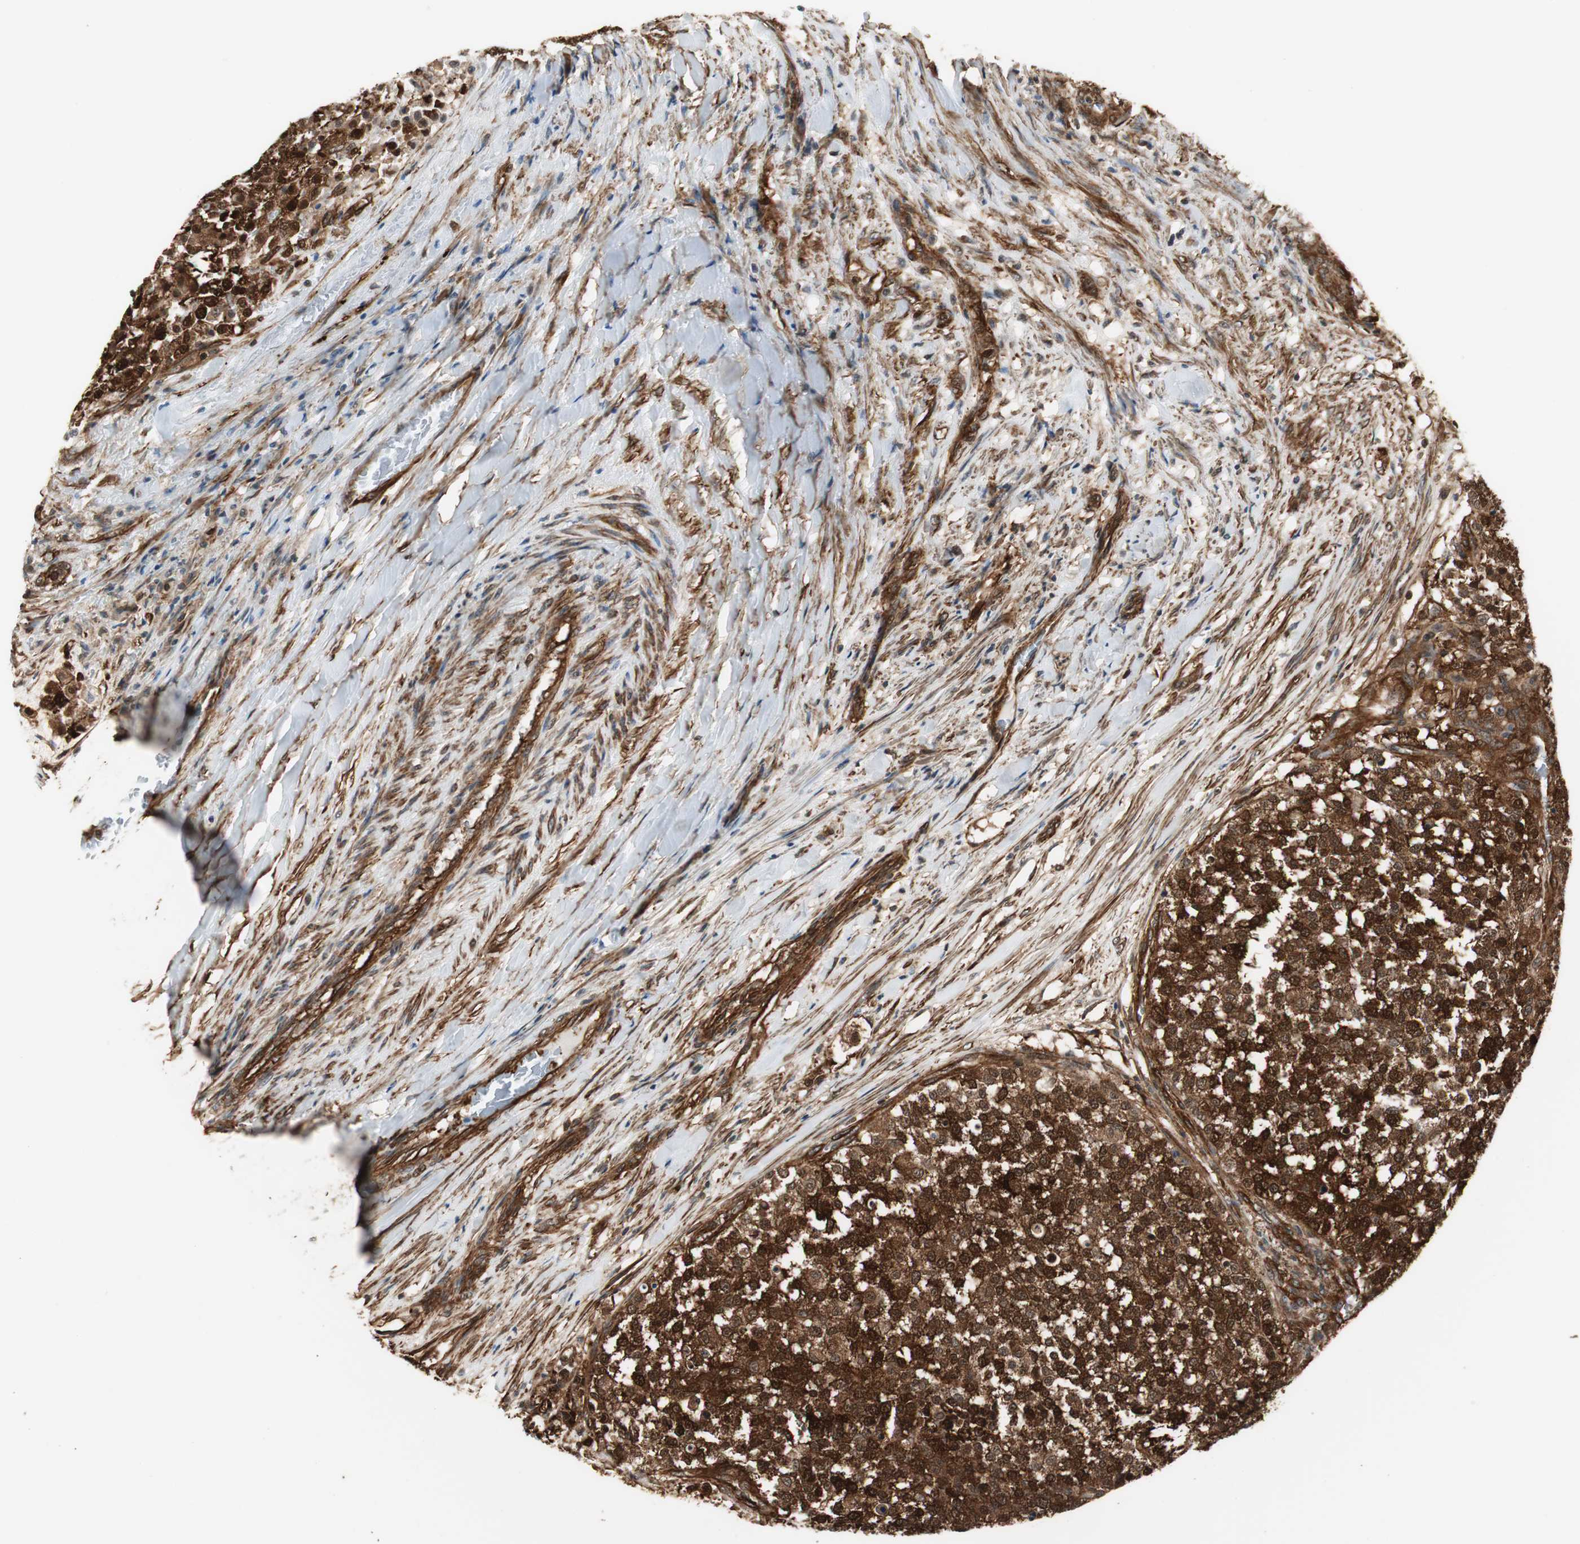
{"staining": {"intensity": "strong", "quantity": ">75%", "location": "cytoplasmic/membranous,nuclear"}, "tissue": "testis cancer", "cell_type": "Tumor cells", "image_type": "cancer", "snomed": [{"axis": "morphology", "description": "Seminoma, NOS"}, {"axis": "topography", "description": "Testis"}], "caption": "An IHC histopathology image of neoplastic tissue is shown. Protein staining in brown shows strong cytoplasmic/membranous and nuclear positivity in testis cancer (seminoma) within tumor cells.", "gene": "PTPN11", "patient": {"sex": "male", "age": 59}}